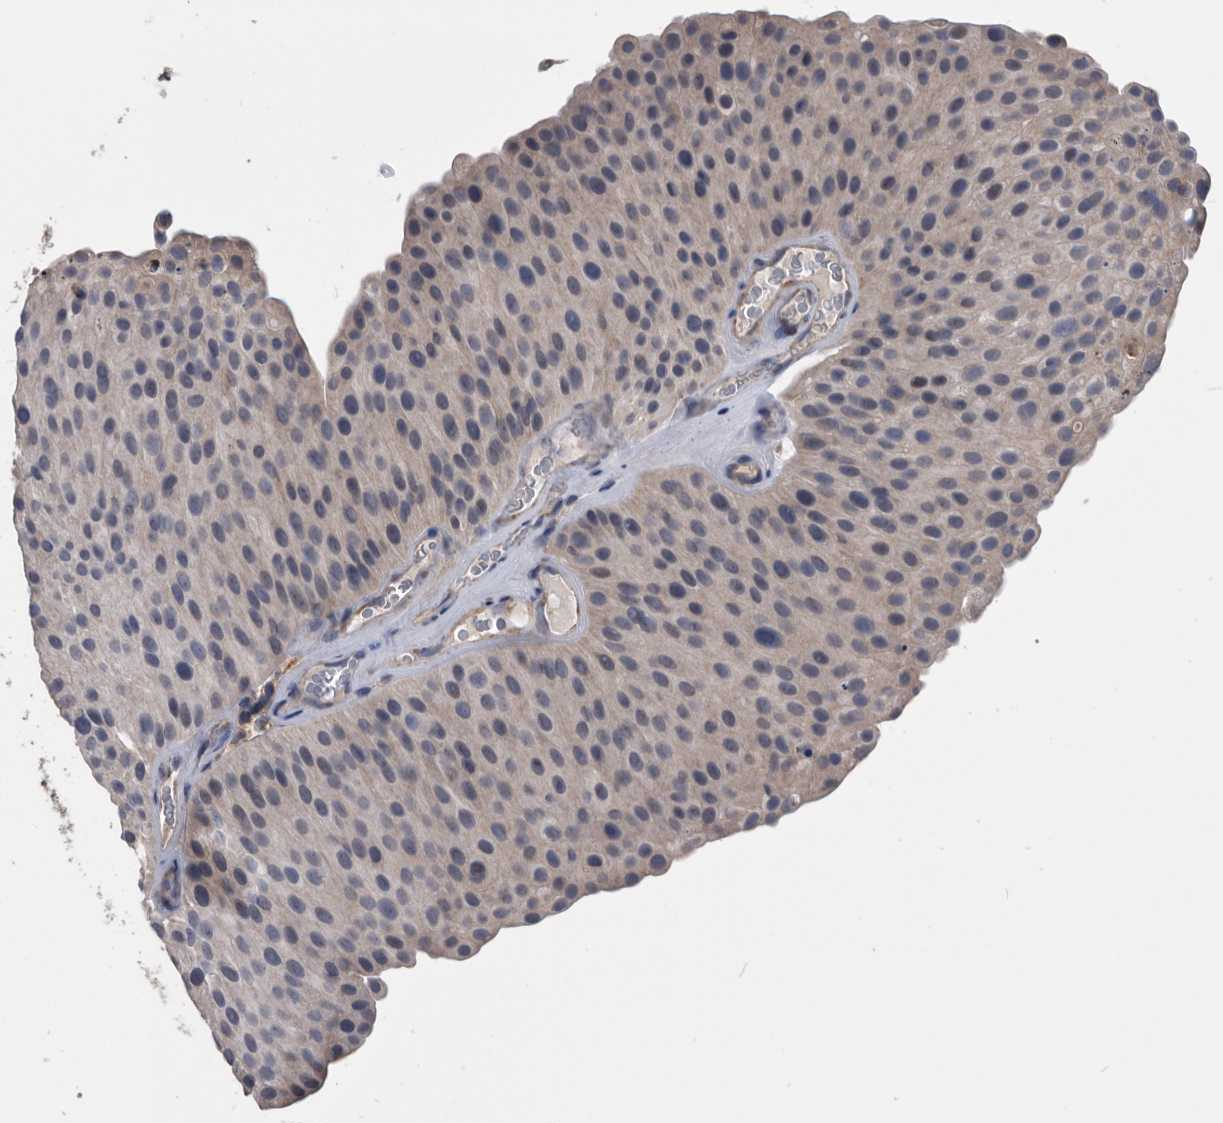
{"staining": {"intensity": "negative", "quantity": "none", "location": "none"}, "tissue": "urothelial cancer", "cell_type": "Tumor cells", "image_type": "cancer", "snomed": [{"axis": "morphology", "description": "Urothelial carcinoma, Low grade"}, {"axis": "topography", "description": "Smooth muscle"}, {"axis": "topography", "description": "Urinary bladder"}], "caption": "This is an IHC micrograph of human urothelial cancer. There is no staining in tumor cells.", "gene": "NRBP1", "patient": {"sex": "male", "age": 60}}